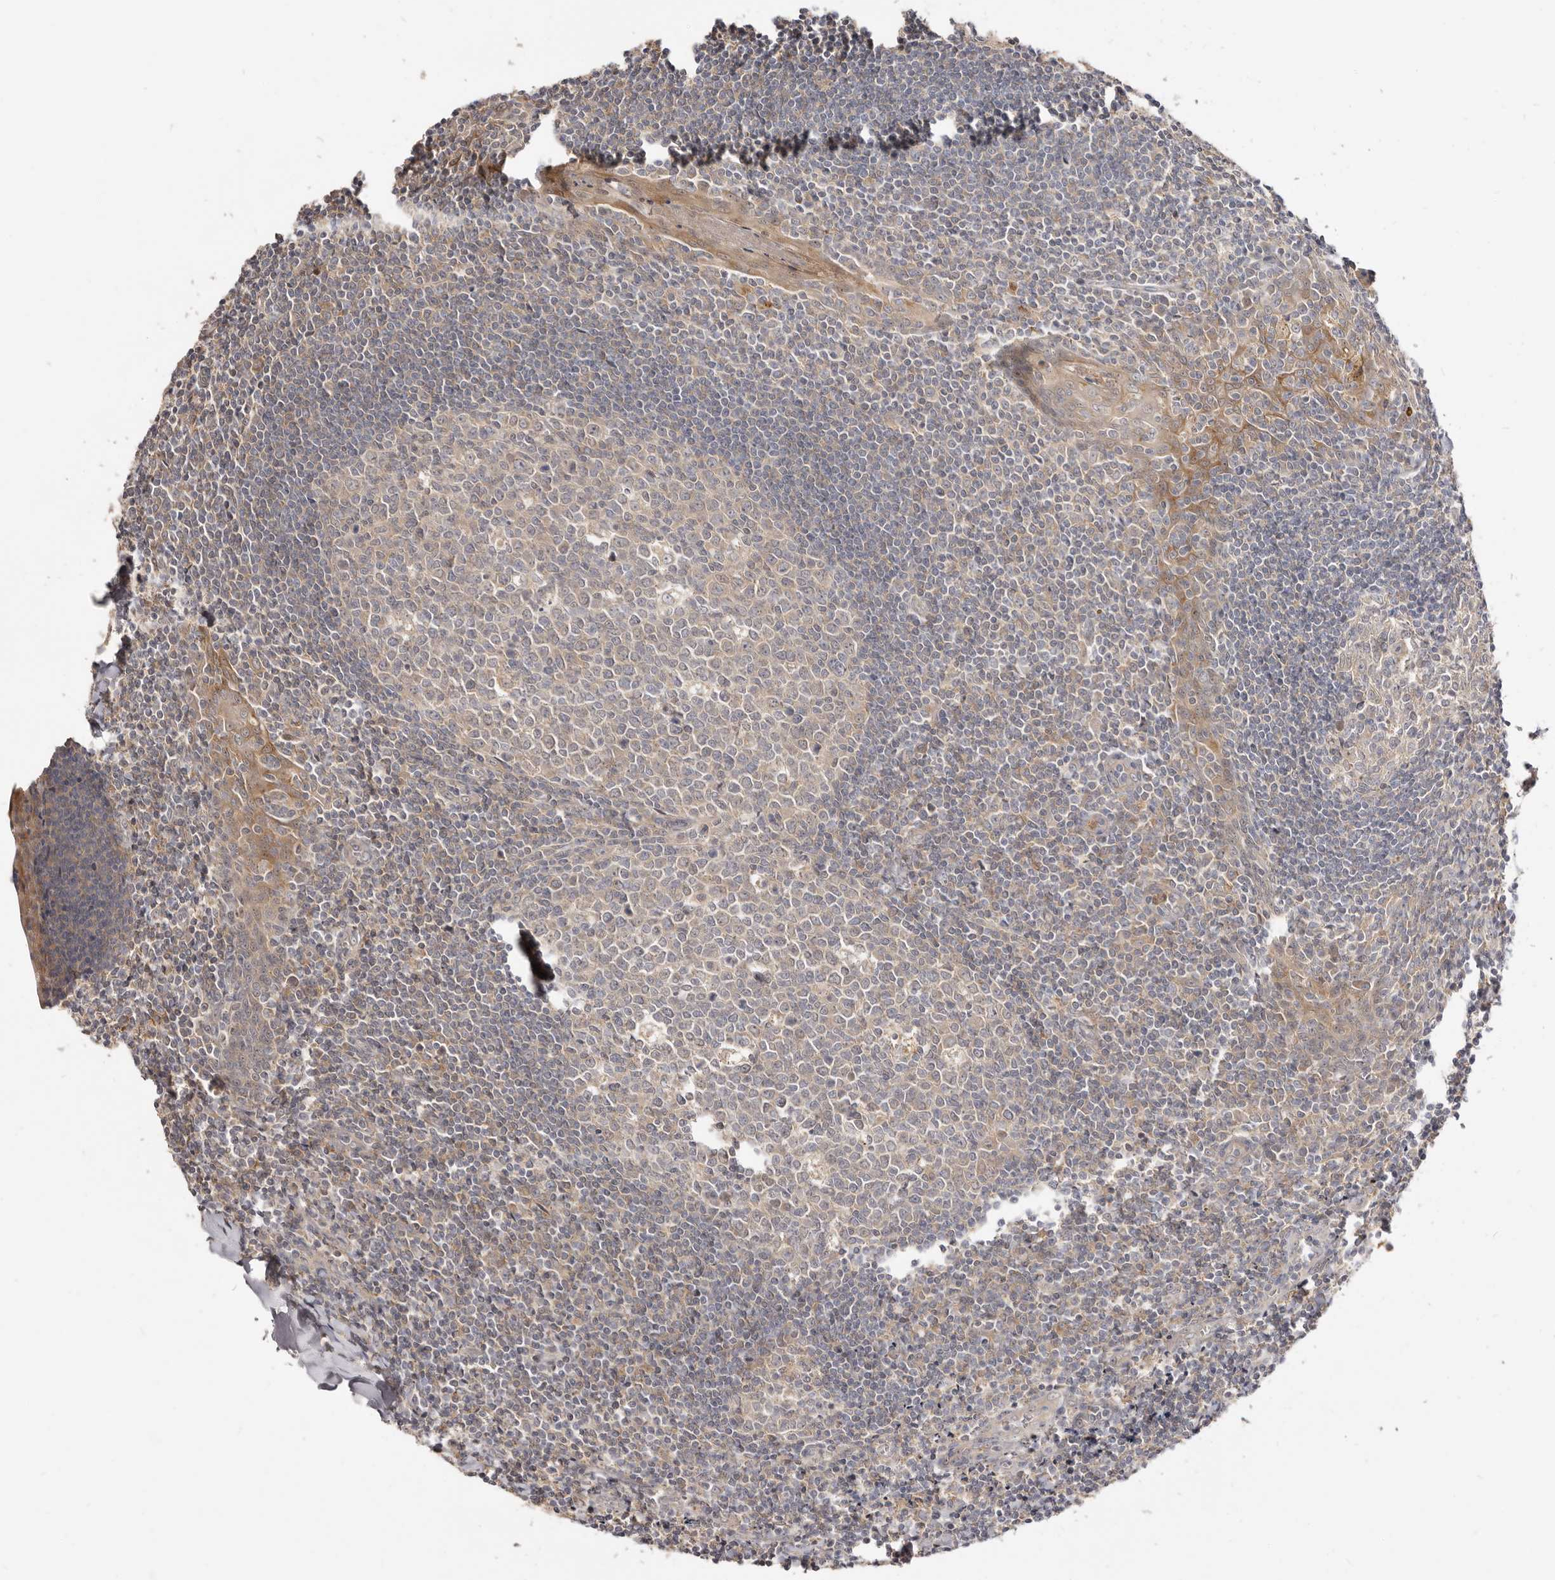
{"staining": {"intensity": "negative", "quantity": "none", "location": "none"}, "tissue": "tonsil", "cell_type": "Germinal center cells", "image_type": "normal", "snomed": [{"axis": "morphology", "description": "Normal tissue, NOS"}, {"axis": "topography", "description": "Tonsil"}], "caption": "Immunohistochemistry of normal human tonsil shows no expression in germinal center cells.", "gene": "TC2N", "patient": {"sex": "male", "age": 27}}